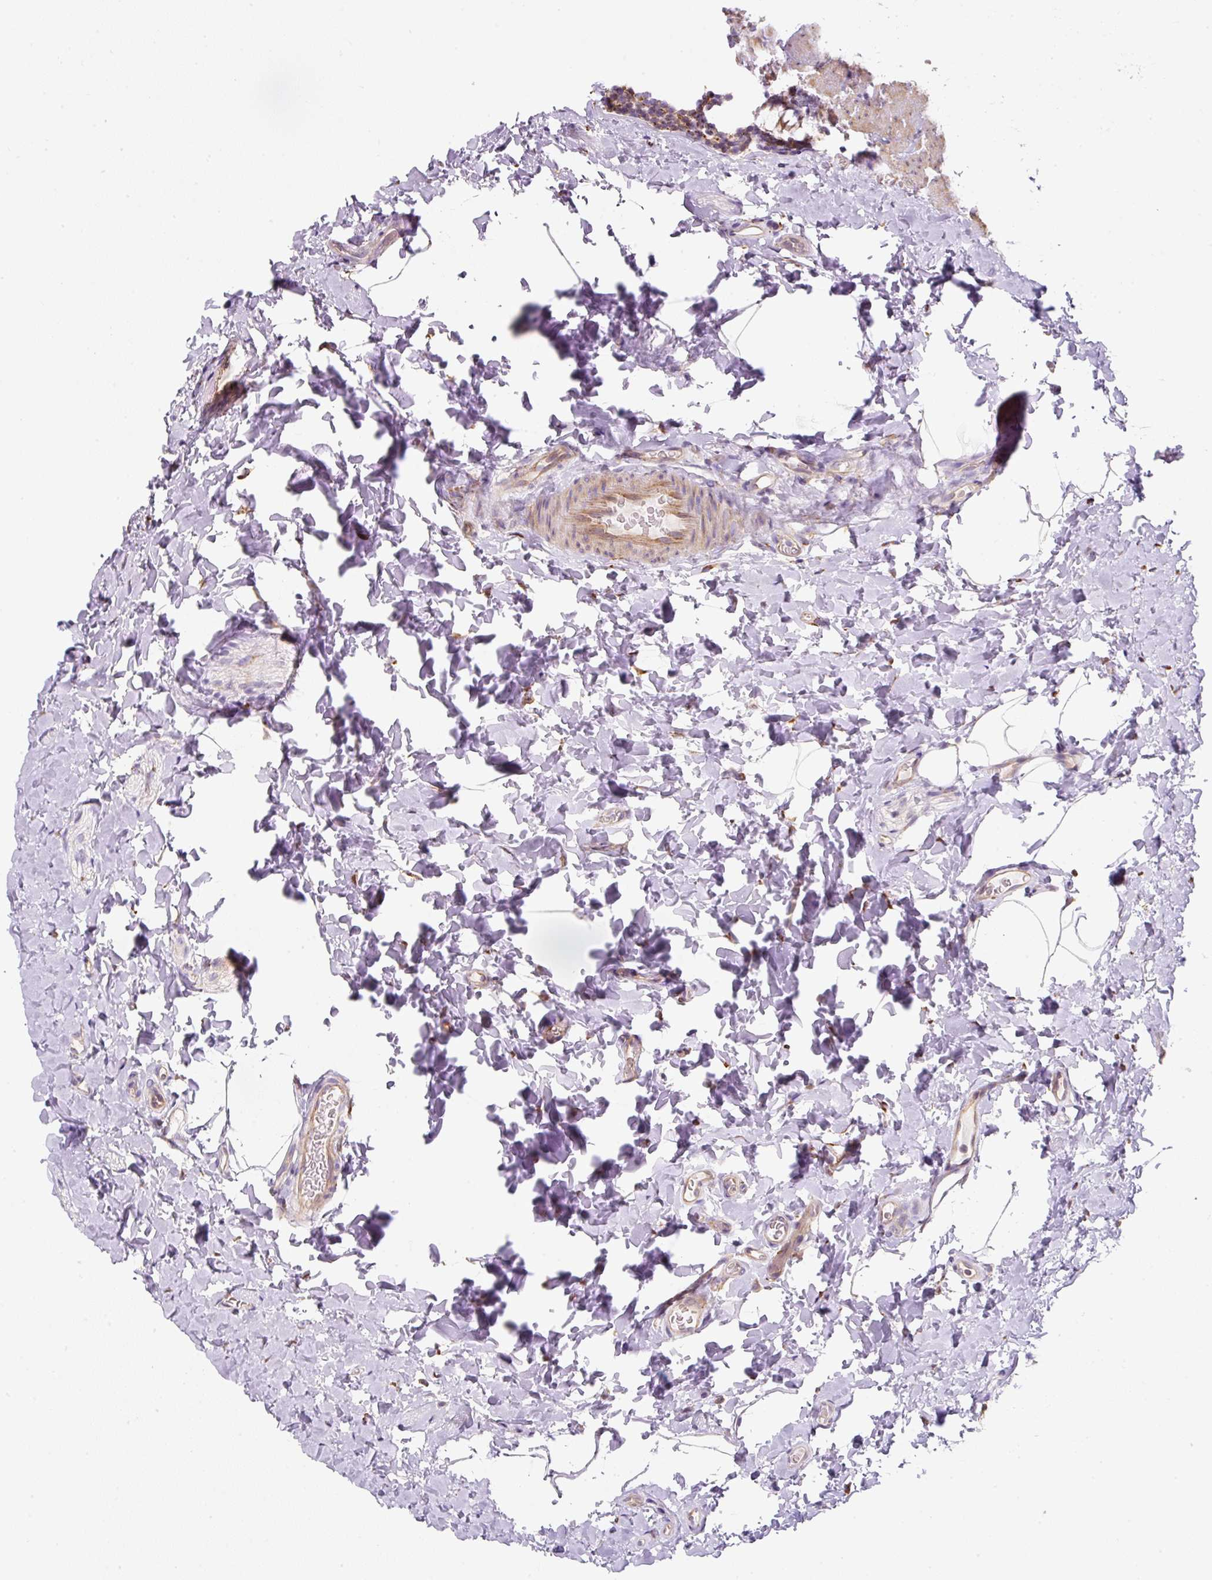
{"staining": {"intensity": "moderate", "quantity": ">75%", "location": "cytoplasmic/membranous"}, "tissue": "colon", "cell_type": "Endothelial cells", "image_type": "normal", "snomed": [{"axis": "morphology", "description": "Normal tissue, NOS"}, {"axis": "topography", "description": "Colon"}], "caption": "This photomicrograph exhibits IHC staining of unremarkable human colon, with medium moderate cytoplasmic/membranous positivity in about >75% of endothelial cells.", "gene": "ERAP2", "patient": {"sex": "male", "age": 46}}